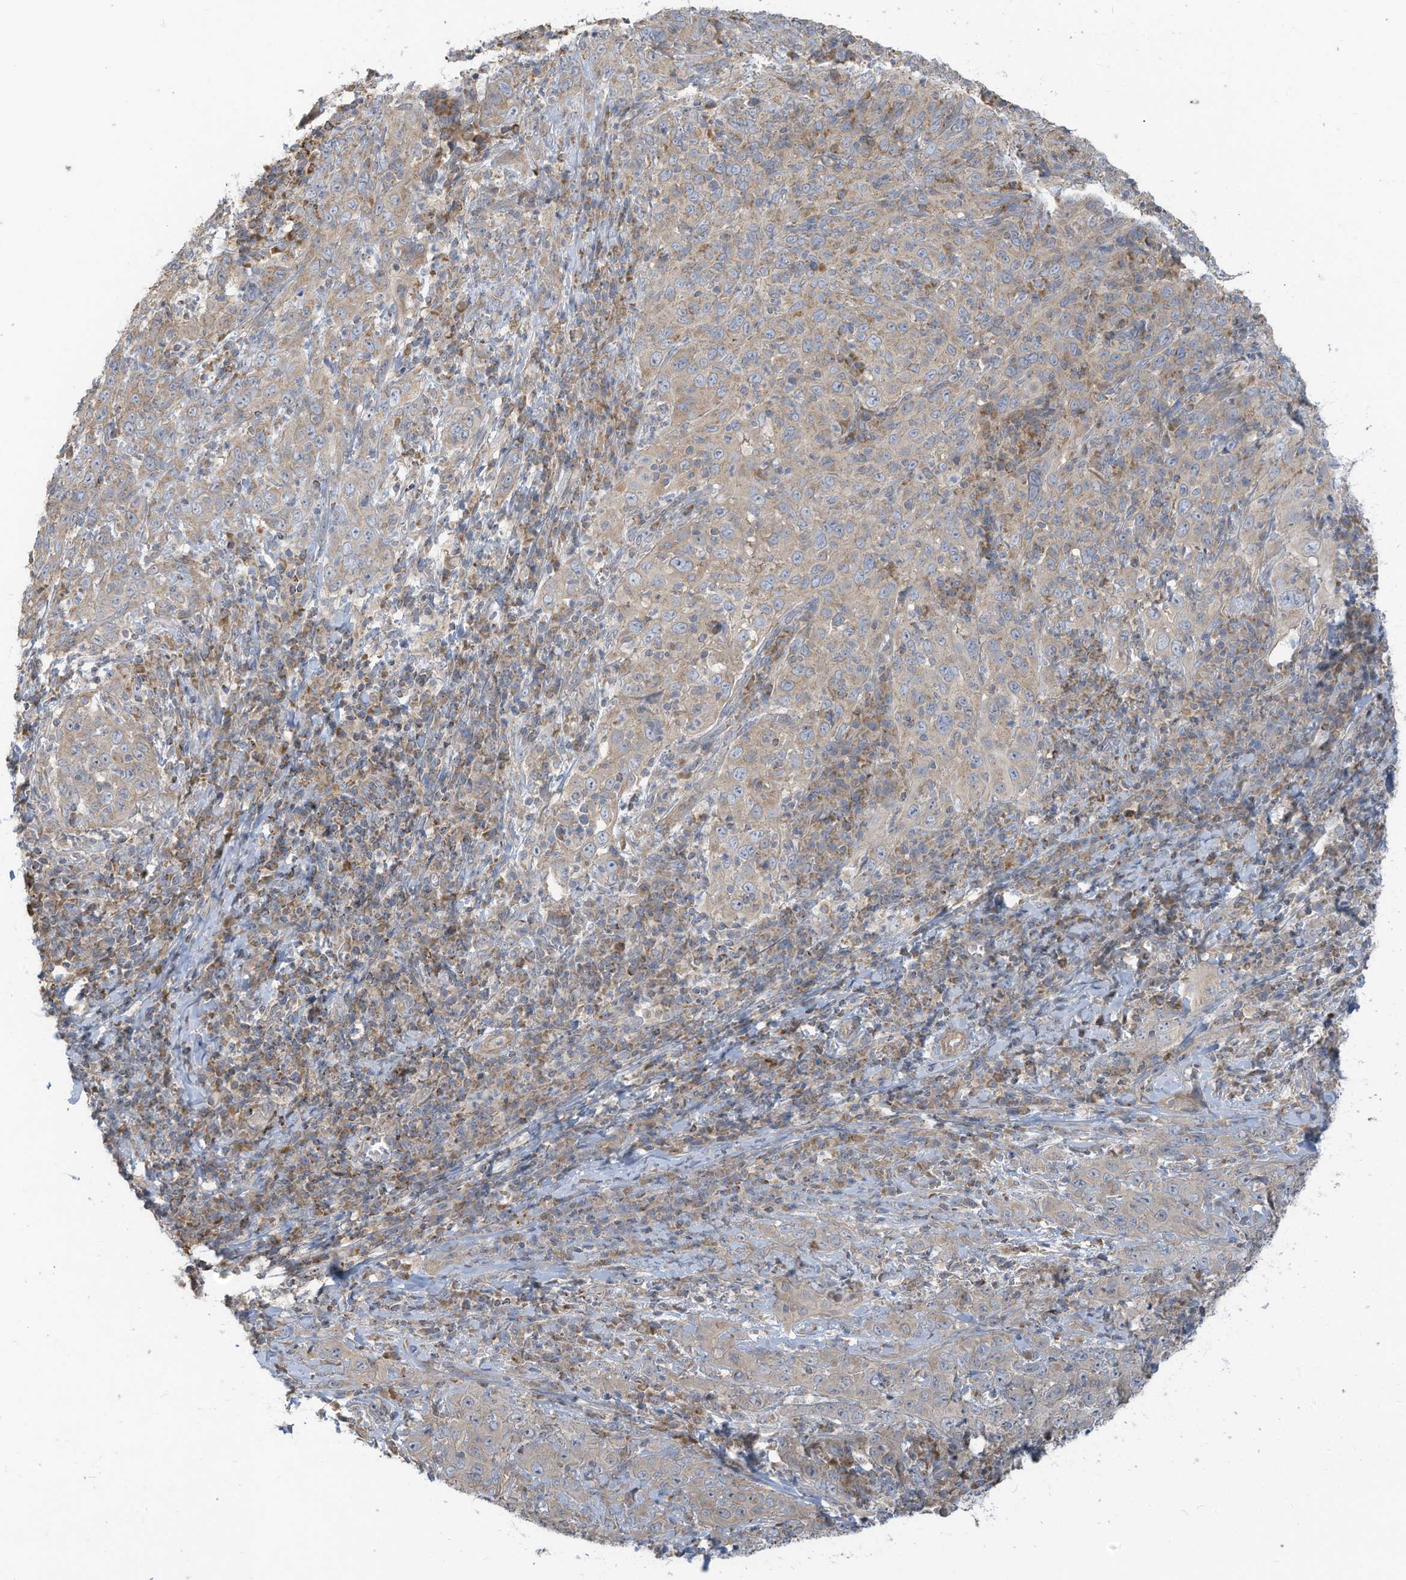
{"staining": {"intensity": "weak", "quantity": "25%-75%", "location": "cytoplasmic/membranous"}, "tissue": "cervical cancer", "cell_type": "Tumor cells", "image_type": "cancer", "snomed": [{"axis": "morphology", "description": "Squamous cell carcinoma, NOS"}, {"axis": "topography", "description": "Cervix"}], "caption": "This is an image of immunohistochemistry staining of cervical cancer (squamous cell carcinoma), which shows weak expression in the cytoplasmic/membranous of tumor cells.", "gene": "GTPBP2", "patient": {"sex": "female", "age": 46}}